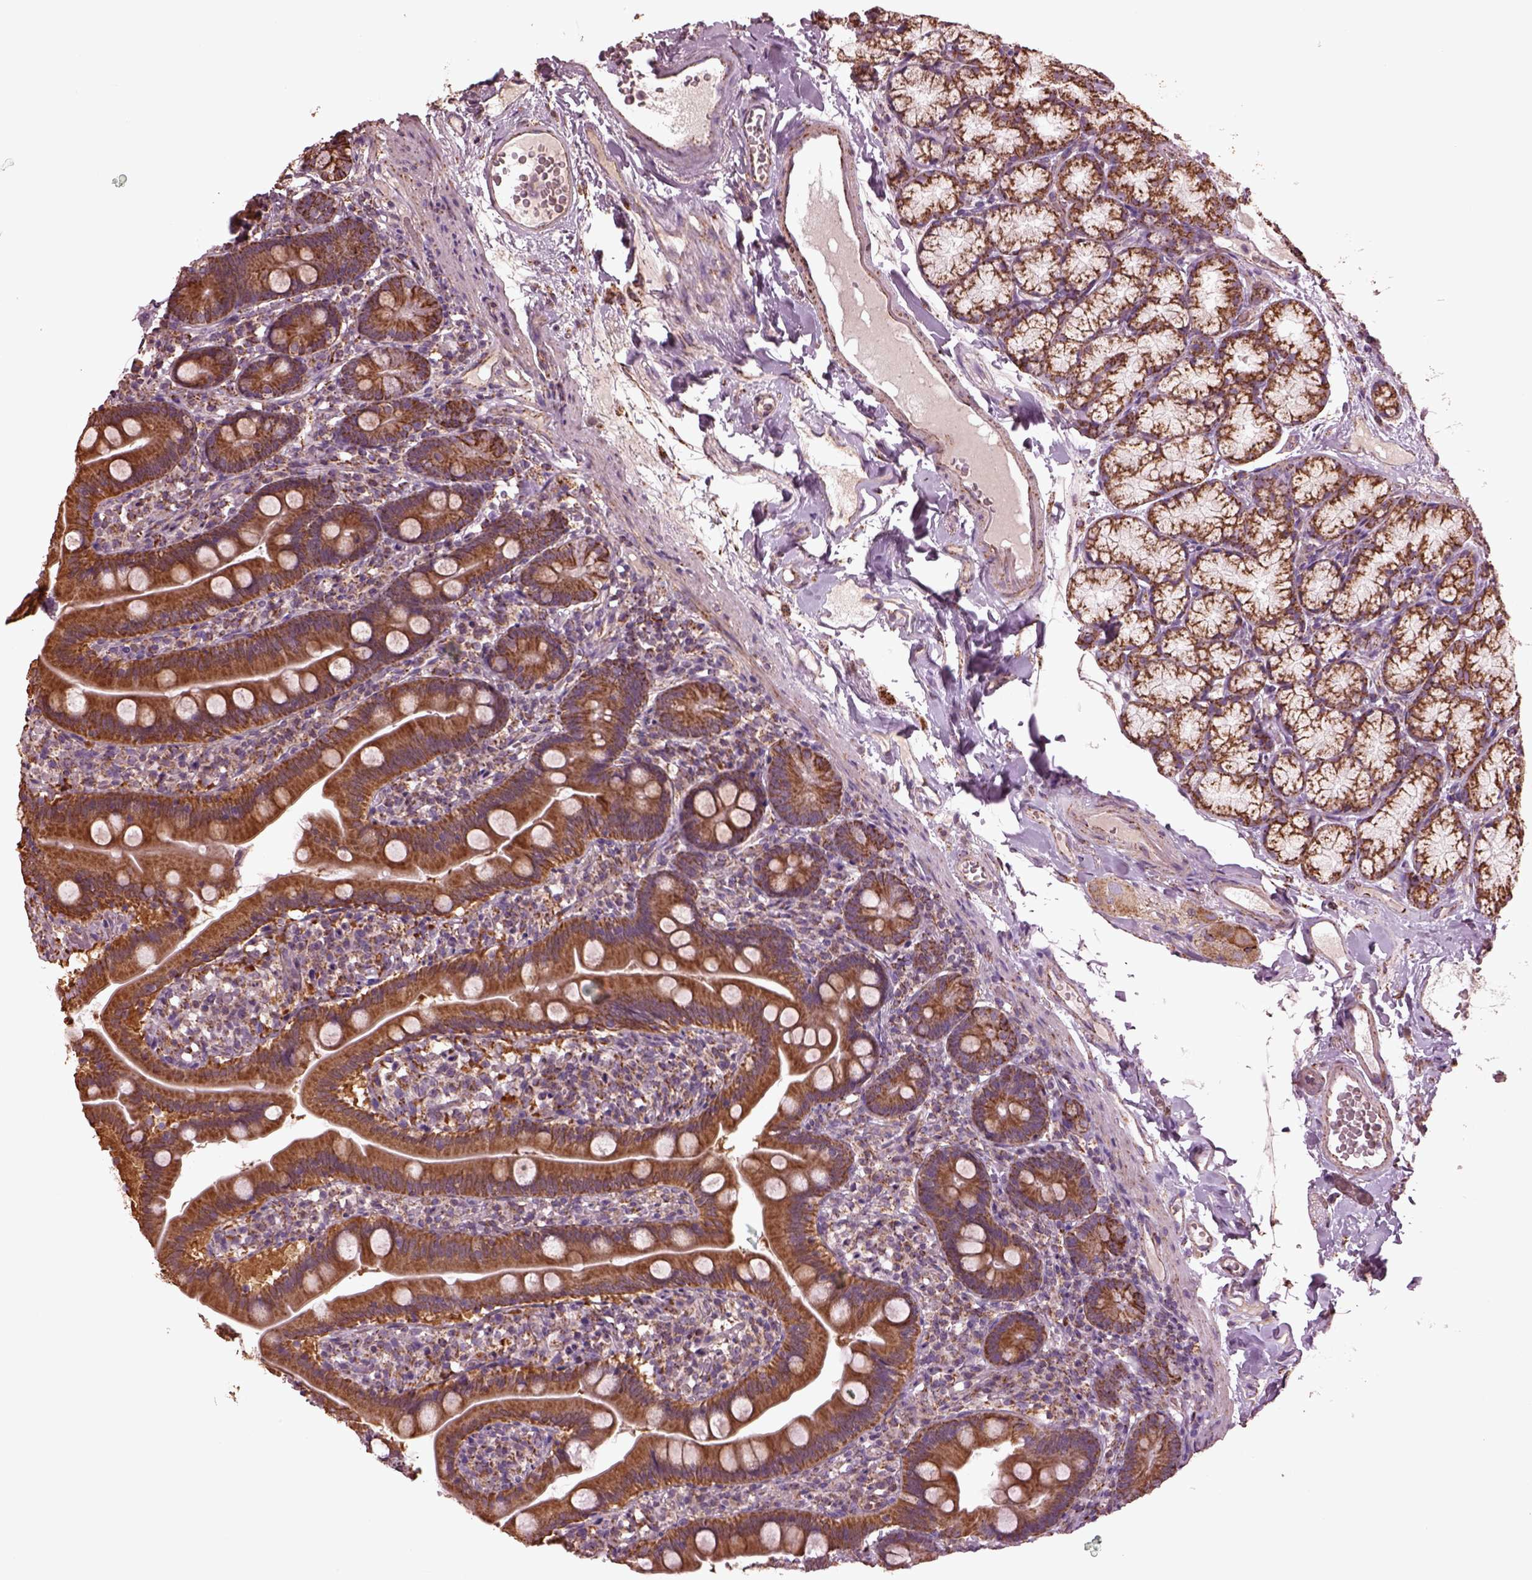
{"staining": {"intensity": "strong", "quantity": "25%-75%", "location": "cytoplasmic/membranous"}, "tissue": "duodenum", "cell_type": "Glandular cells", "image_type": "normal", "snomed": [{"axis": "morphology", "description": "Normal tissue, NOS"}, {"axis": "topography", "description": "Duodenum"}], "caption": "Immunohistochemical staining of normal duodenum shows 25%-75% levels of strong cytoplasmic/membranous protein expression in about 25%-75% of glandular cells.", "gene": "TMEM254", "patient": {"sex": "female", "age": 67}}